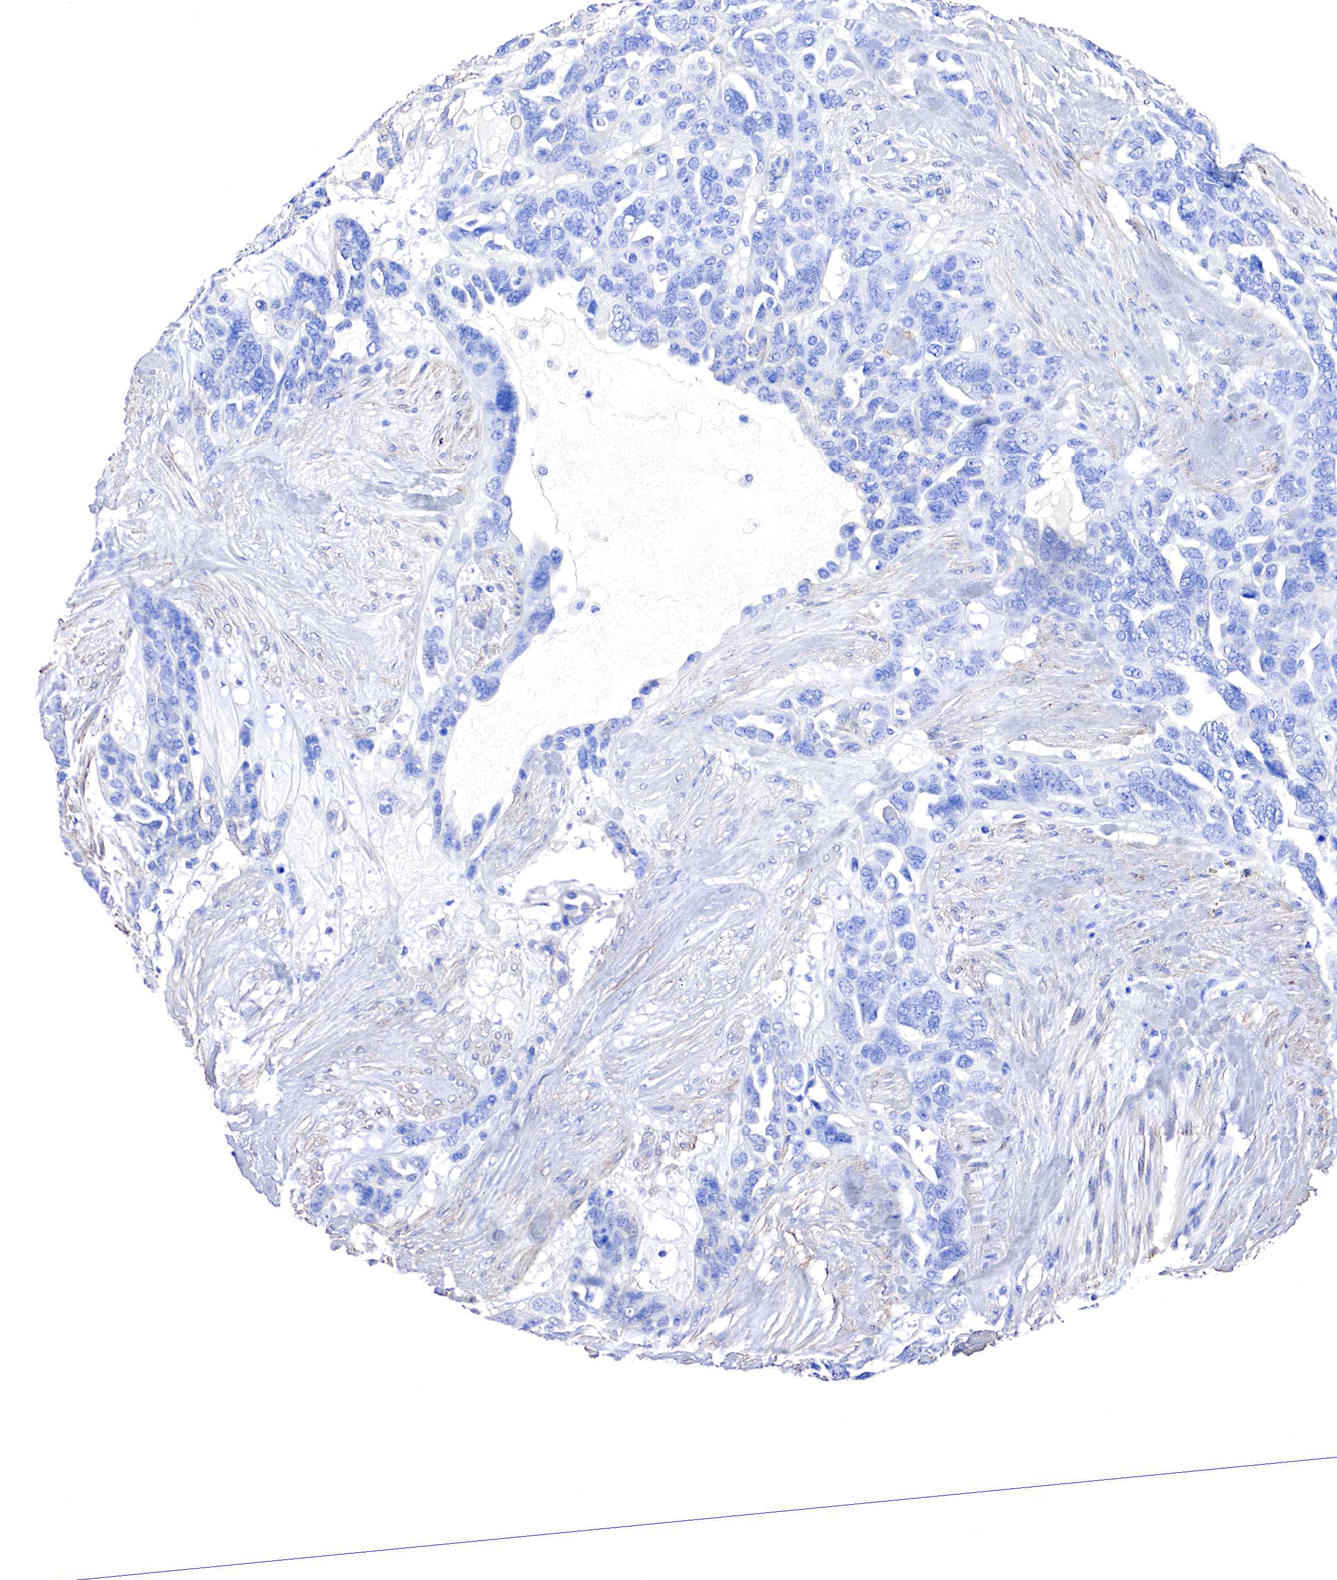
{"staining": {"intensity": "negative", "quantity": "none", "location": "none"}, "tissue": "ovarian cancer", "cell_type": "Tumor cells", "image_type": "cancer", "snomed": [{"axis": "morphology", "description": "Cystadenocarcinoma, serous, NOS"}, {"axis": "topography", "description": "Ovary"}], "caption": "An immunohistochemistry (IHC) micrograph of ovarian serous cystadenocarcinoma is shown. There is no staining in tumor cells of ovarian serous cystadenocarcinoma. (Stains: DAB (3,3'-diaminobenzidine) IHC with hematoxylin counter stain, Microscopy: brightfield microscopy at high magnification).", "gene": "TPM1", "patient": {"sex": "female", "age": 63}}